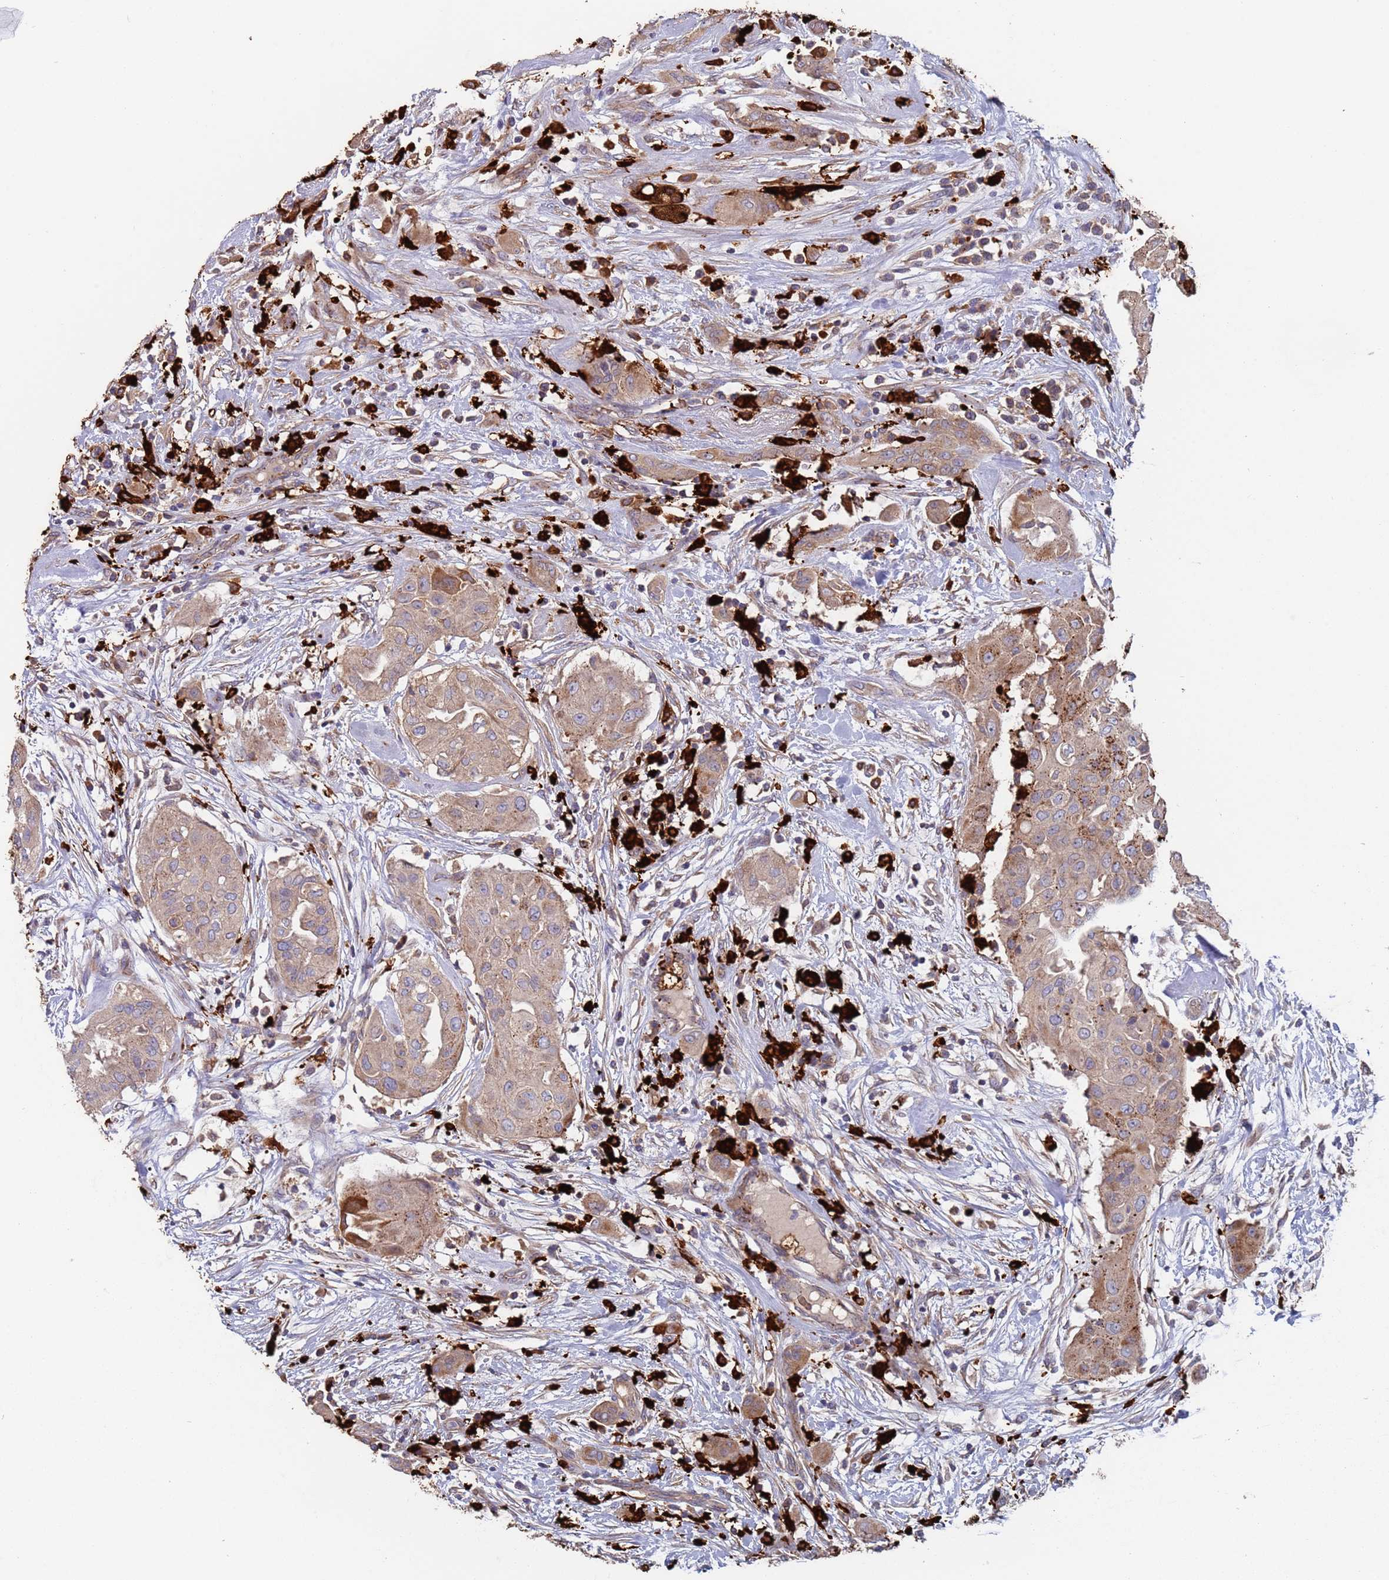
{"staining": {"intensity": "weak", "quantity": "25%-75%", "location": "cytoplasmic/membranous"}, "tissue": "thyroid cancer", "cell_type": "Tumor cells", "image_type": "cancer", "snomed": [{"axis": "morphology", "description": "Papillary adenocarcinoma, NOS"}, {"axis": "topography", "description": "Thyroid gland"}], "caption": "Papillary adenocarcinoma (thyroid) stained with a brown dye reveals weak cytoplasmic/membranous positive staining in approximately 25%-75% of tumor cells.", "gene": "MALRD1", "patient": {"sex": "female", "age": 59}}